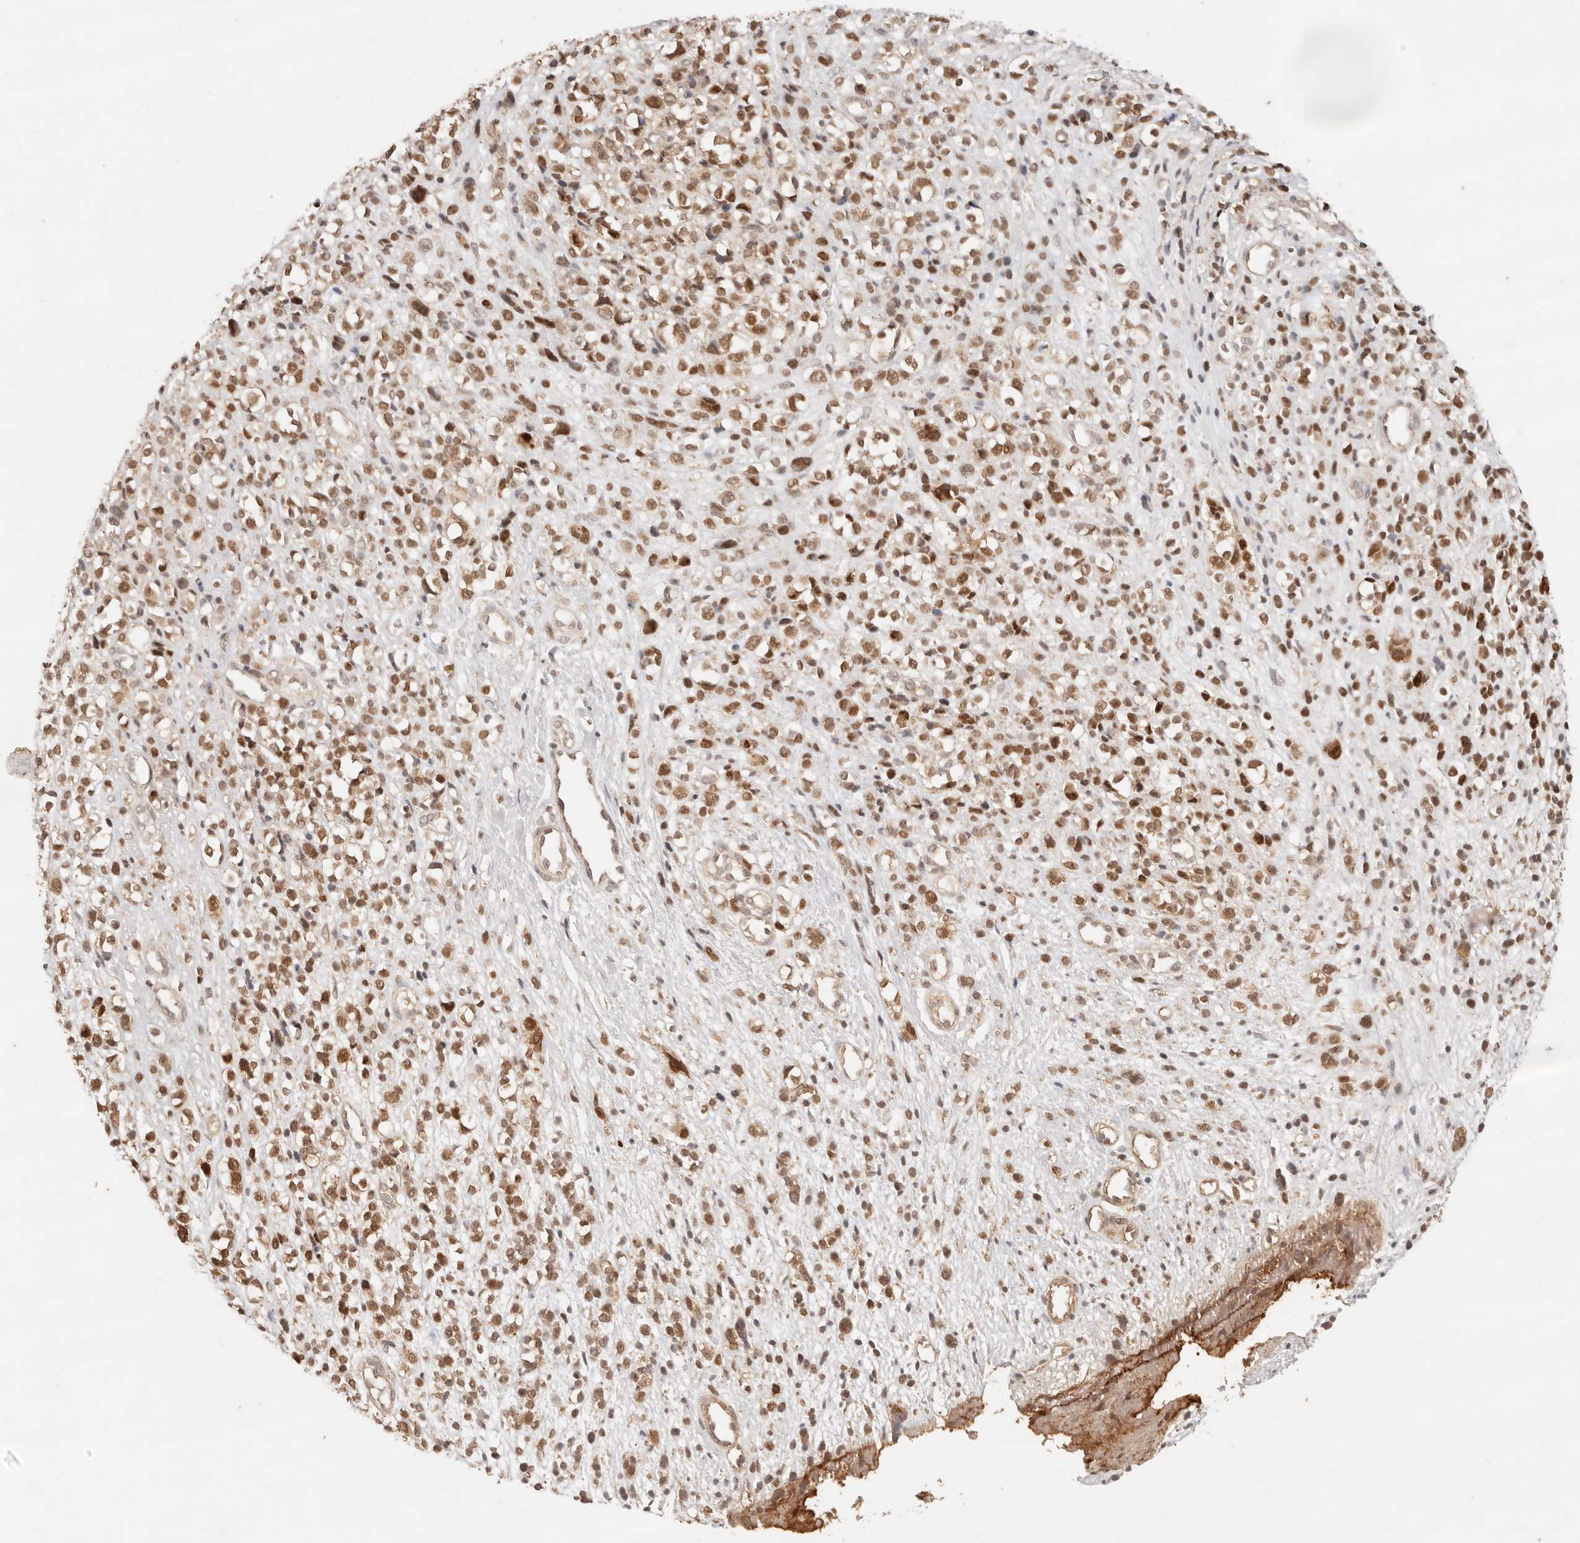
{"staining": {"intensity": "moderate", "quantity": ">75%", "location": "cytoplasmic/membranous,nuclear"}, "tissue": "melanoma", "cell_type": "Tumor cells", "image_type": "cancer", "snomed": [{"axis": "morphology", "description": "Malignant melanoma, NOS"}, {"axis": "topography", "description": "Skin"}], "caption": "The micrograph shows staining of melanoma, revealing moderate cytoplasmic/membranous and nuclear protein positivity (brown color) within tumor cells.", "gene": "TRIM11", "patient": {"sex": "female", "age": 55}}